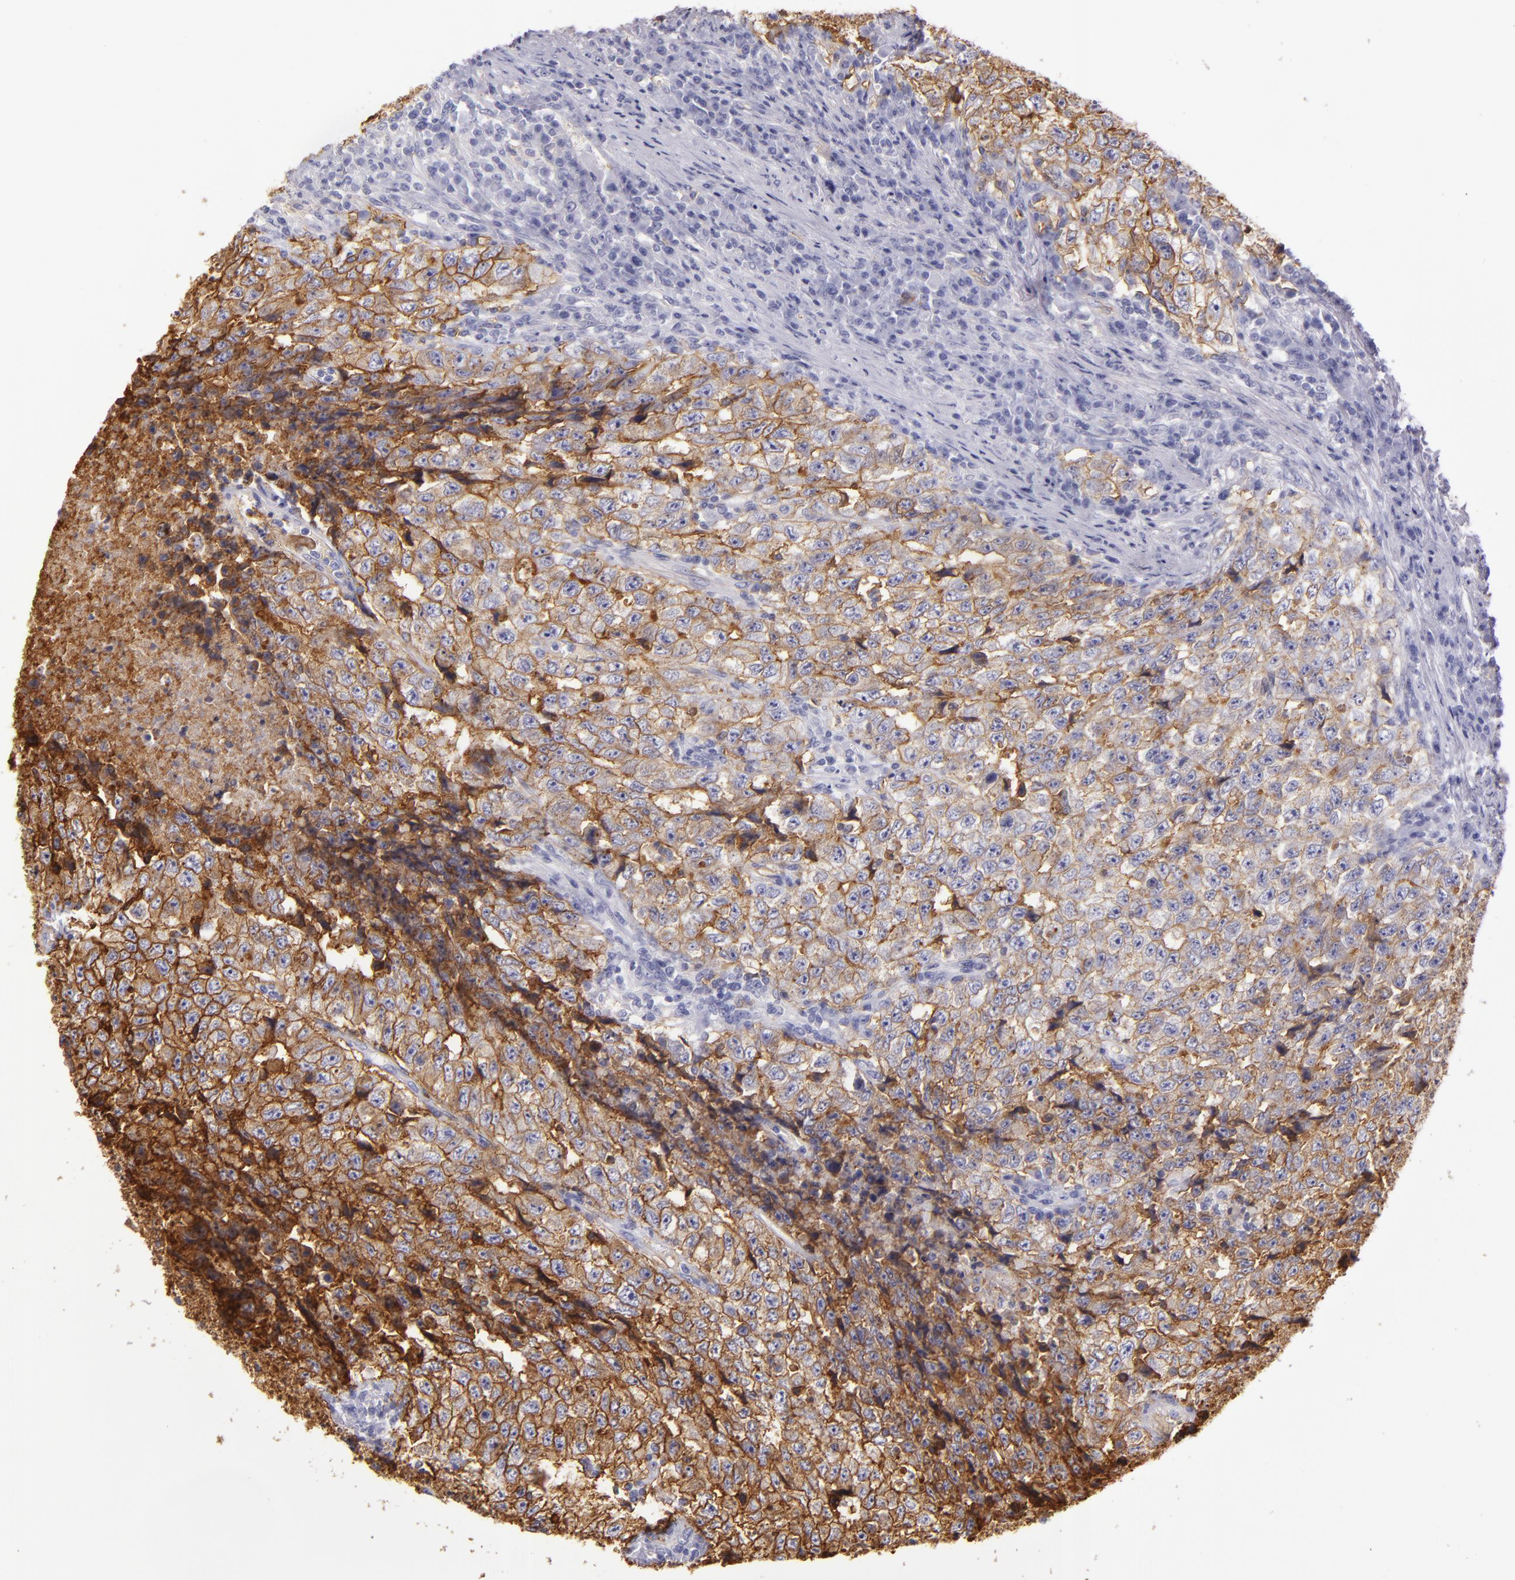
{"staining": {"intensity": "moderate", "quantity": ">75%", "location": "cytoplasmic/membranous"}, "tissue": "testis cancer", "cell_type": "Tumor cells", "image_type": "cancer", "snomed": [{"axis": "morphology", "description": "Necrosis, NOS"}, {"axis": "morphology", "description": "Carcinoma, Embryonal, NOS"}, {"axis": "topography", "description": "Testis"}], "caption": "Embryonal carcinoma (testis) stained with a protein marker displays moderate staining in tumor cells.", "gene": "CD9", "patient": {"sex": "male", "age": 19}}